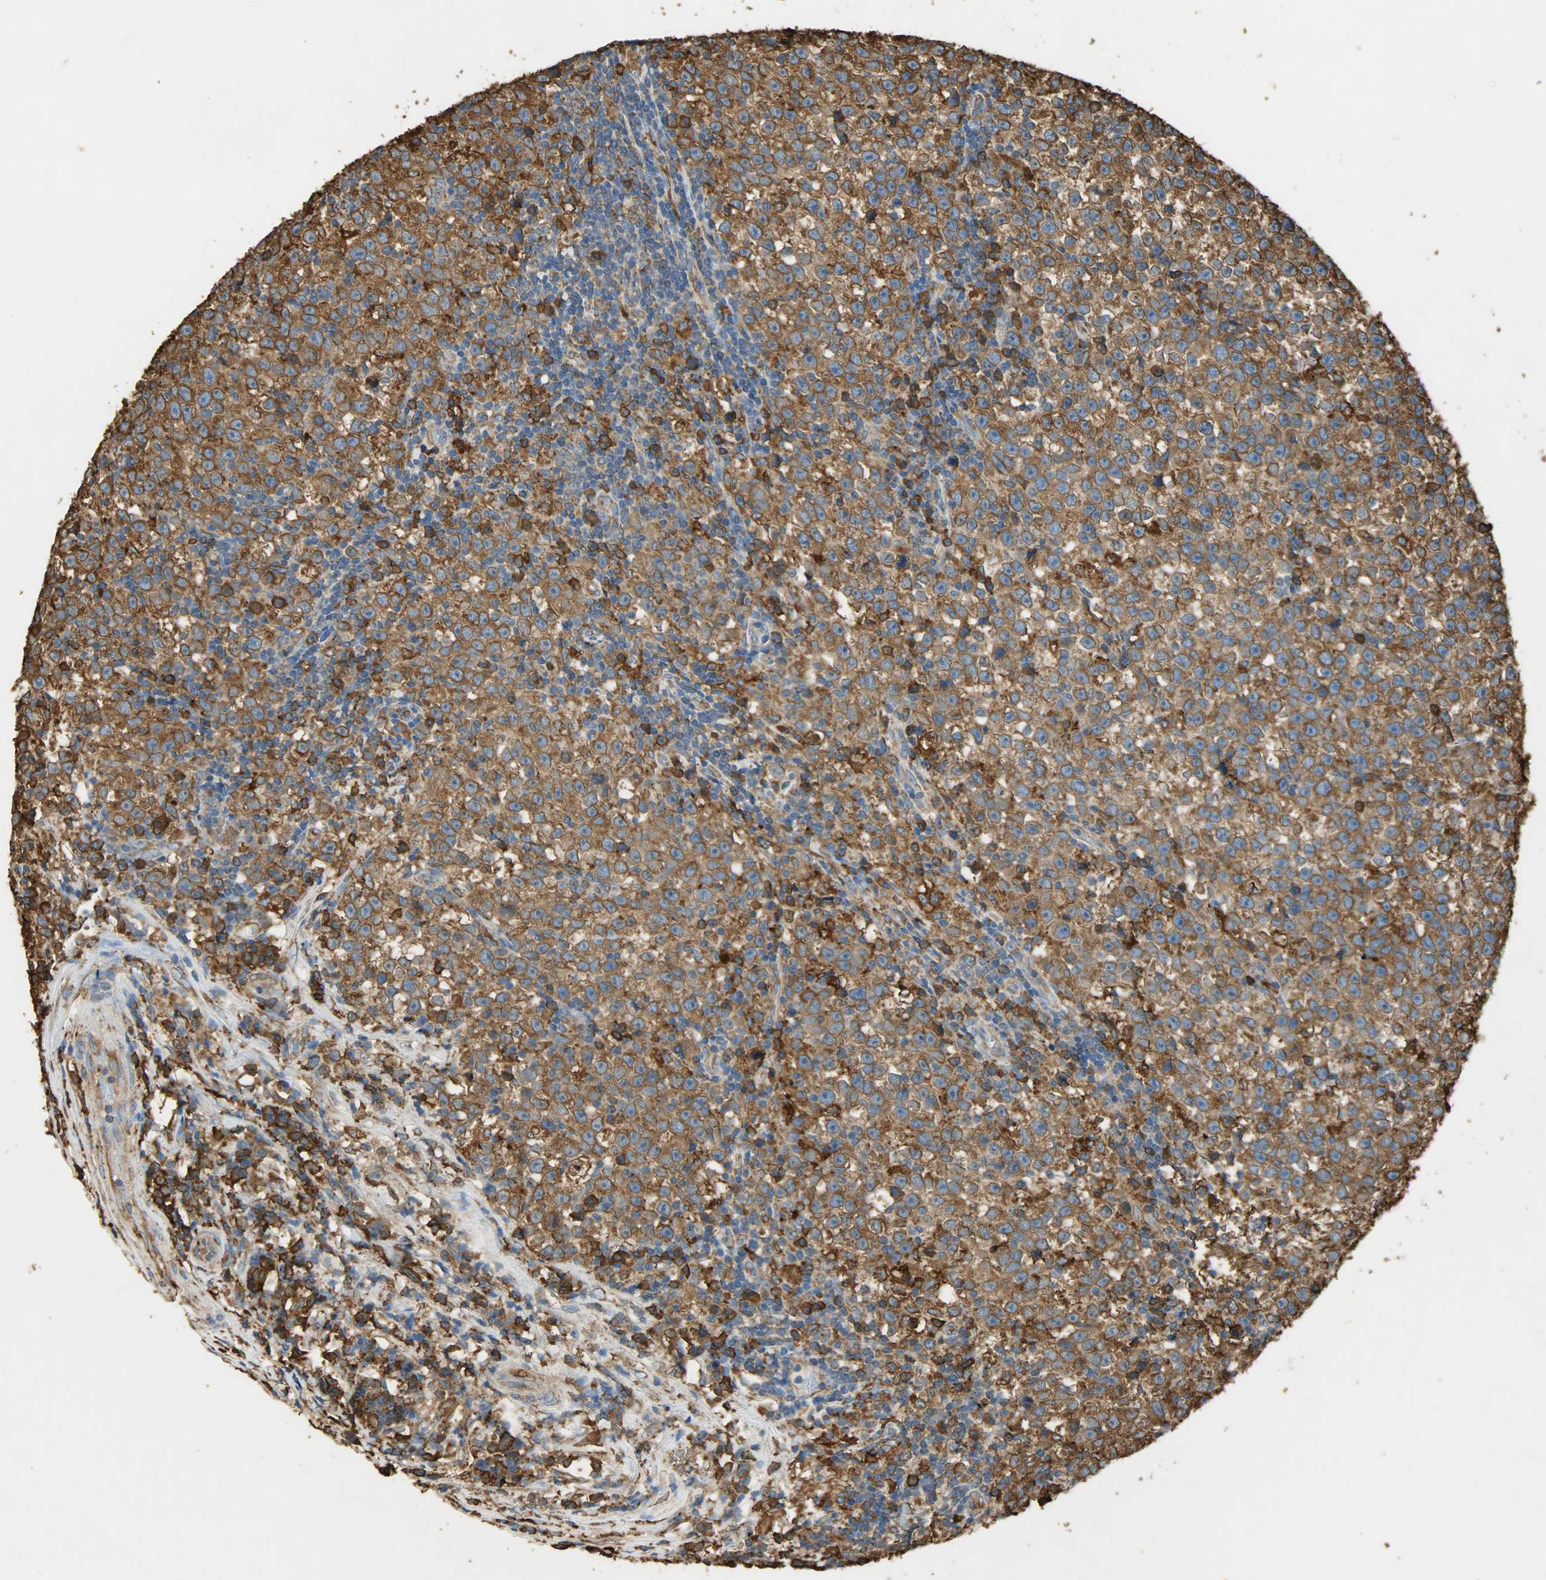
{"staining": {"intensity": "moderate", "quantity": ">75%", "location": "cytoplasmic/membranous"}, "tissue": "testis cancer", "cell_type": "Tumor cells", "image_type": "cancer", "snomed": [{"axis": "morphology", "description": "Seminoma, NOS"}, {"axis": "topography", "description": "Testis"}], "caption": "Brown immunohistochemical staining in human testis seminoma displays moderate cytoplasmic/membranous positivity in about >75% of tumor cells.", "gene": "HSP90B1", "patient": {"sex": "male", "age": 43}}